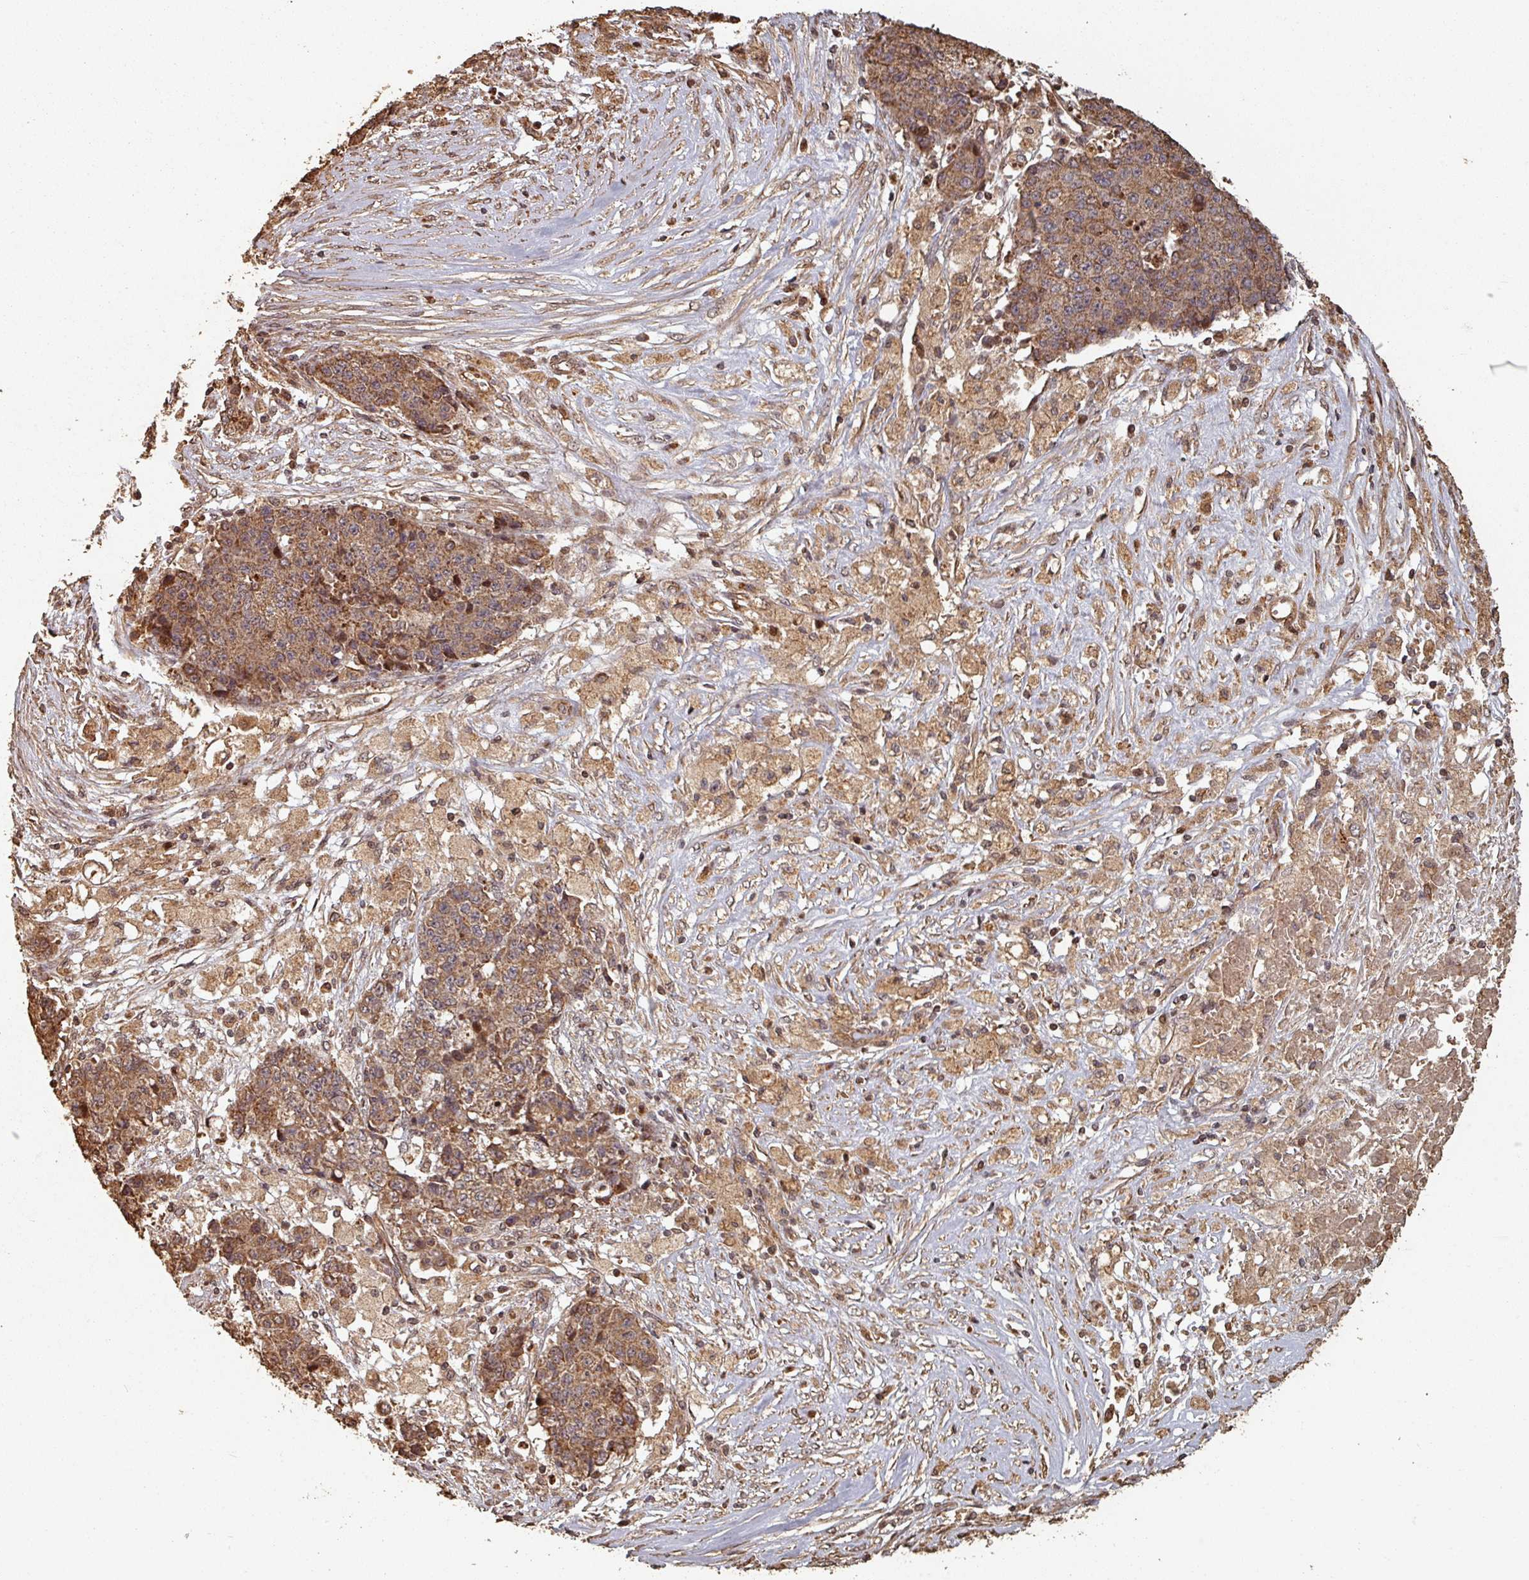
{"staining": {"intensity": "moderate", "quantity": ">75%", "location": "cytoplasmic/membranous,nuclear"}, "tissue": "ovarian cancer", "cell_type": "Tumor cells", "image_type": "cancer", "snomed": [{"axis": "morphology", "description": "Carcinoma, endometroid"}, {"axis": "topography", "description": "Ovary"}], "caption": "Immunohistochemical staining of ovarian cancer displays medium levels of moderate cytoplasmic/membranous and nuclear protein positivity in approximately >75% of tumor cells. The staining was performed using DAB (3,3'-diaminobenzidine) to visualize the protein expression in brown, while the nuclei were stained in blue with hematoxylin (Magnification: 20x).", "gene": "EID1", "patient": {"sex": "female", "age": 42}}